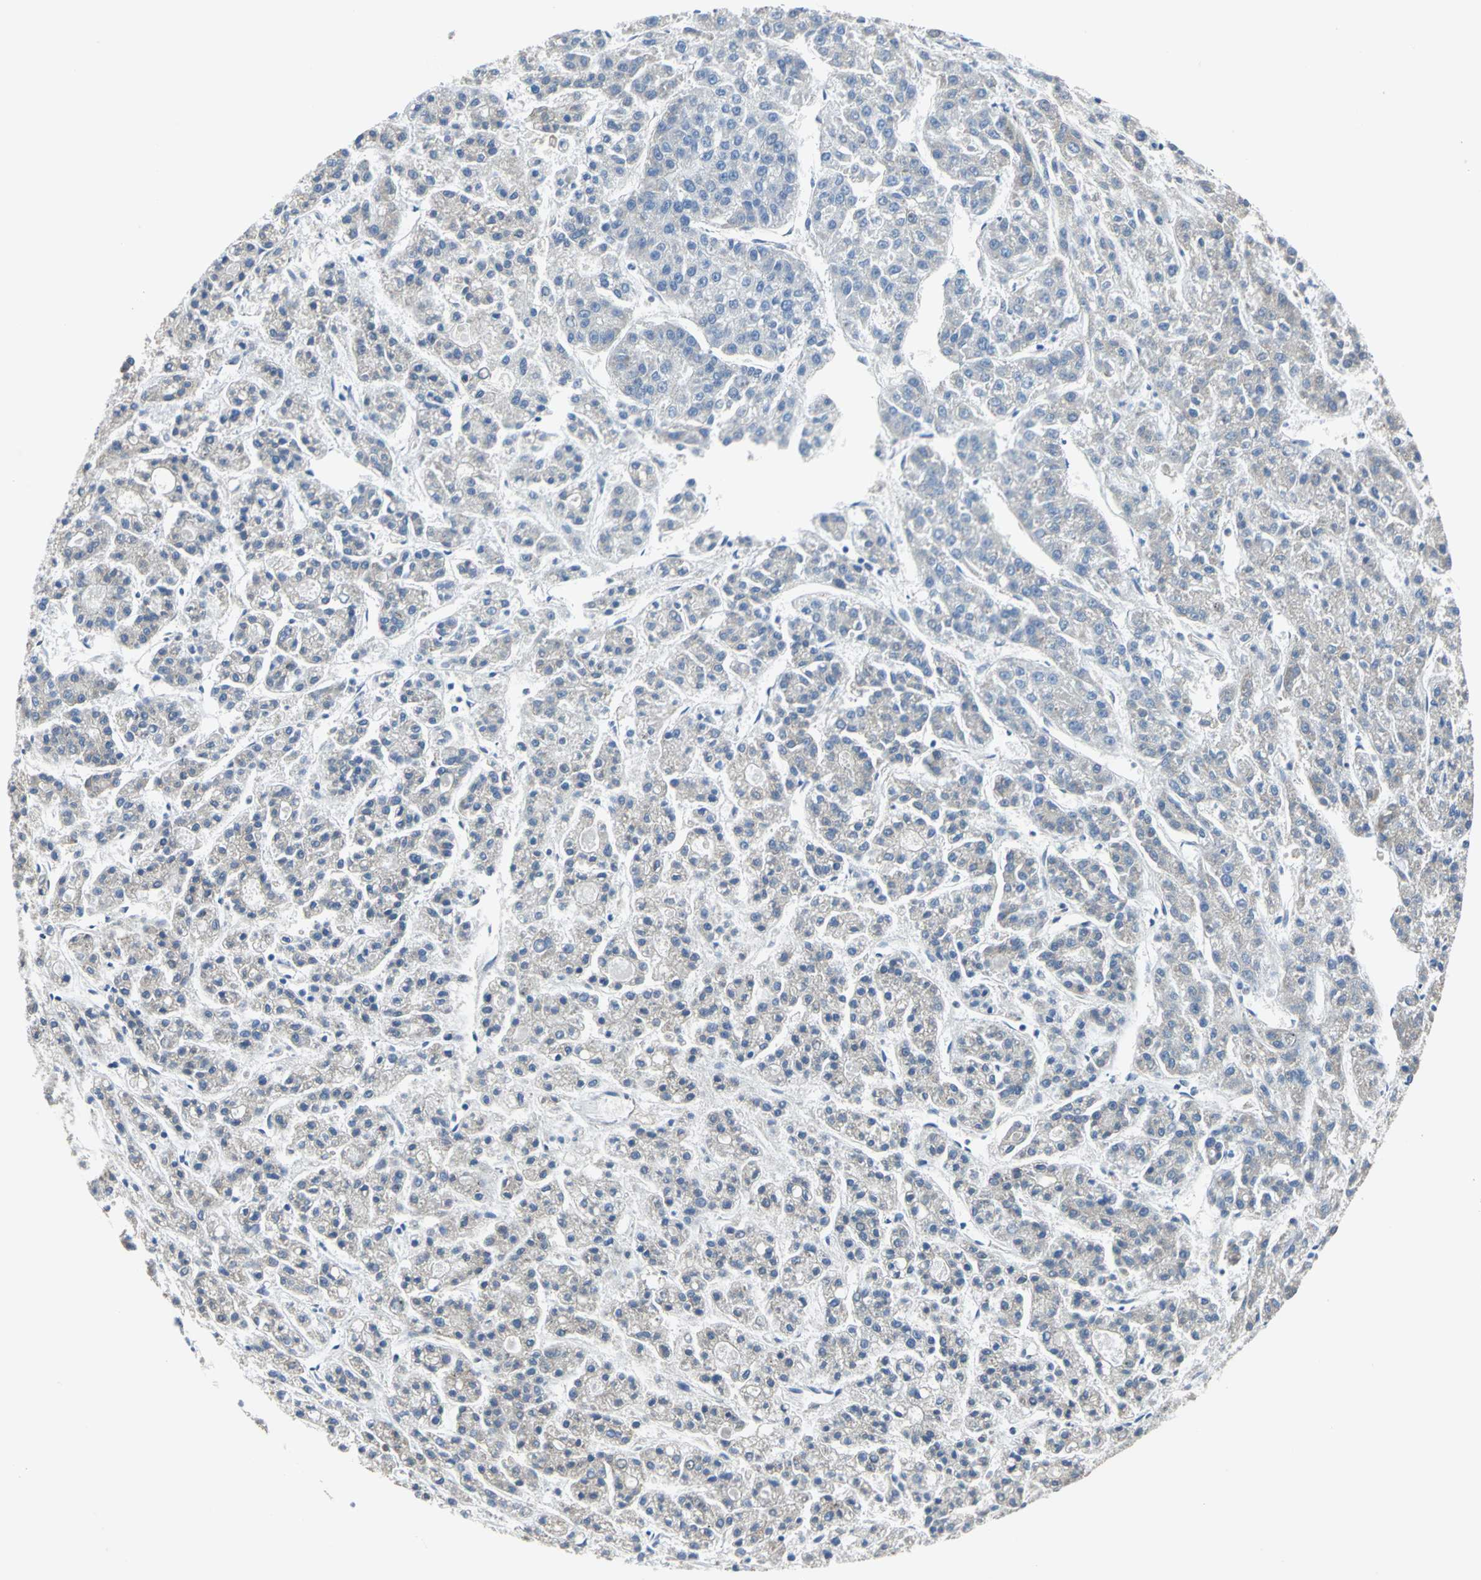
{"staining": {"intensity": "weak", "quantity": "25%-75%", "location": "cytoplasmic/membranous"}, "tissue": "liver cancer", "cell_type": "Tumor cells", "image_type": "cancer", "snomed": [{"axis": "morphology", "description": "Carcinoma, Hepatocellular, NOS"}, {"axis": "topography", "description": "Liver"}], "caption": "Liver hepatocellular carcinoma stained for a protein (brown) reveals weak cytoplasmic/membranous positive staining in about 25%-75% of tumor cells.", "gene": "TRIM25", "patient": {"sex": "male", "age": 70}}